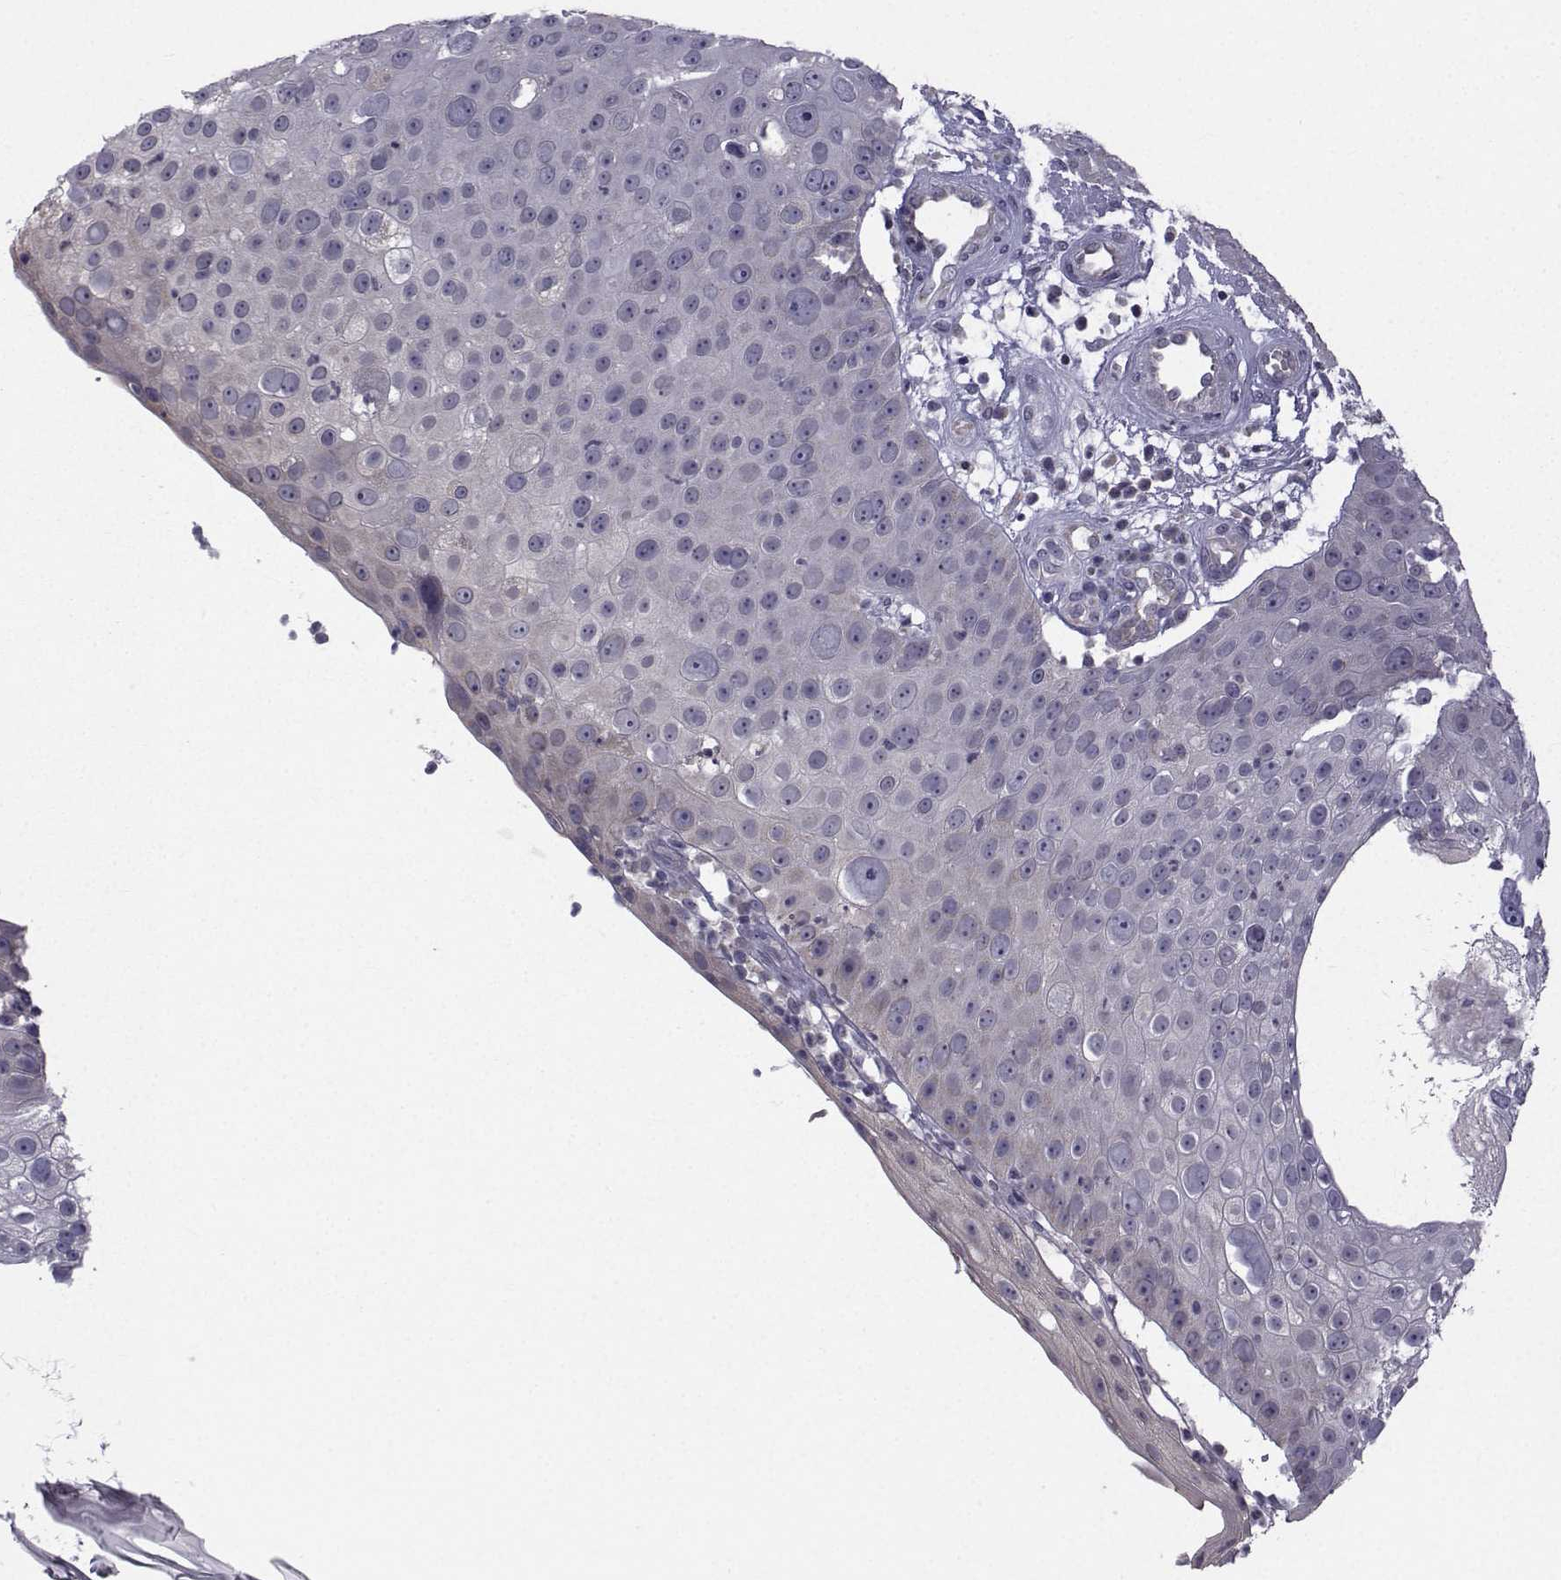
{"staining": {"intensity": "negative", "quantity": "none", "location": "none"}, "tissue": "skin cancer", "cell_type": "Tumor cells", "image_type": "cancer", "snomed": [{"axis": "morphology", "description": "Squamous cell carcinoma, NOS"}, {"axis": "topography", "description": "Skin"}], "caption": "An immunohistochemistry (IHC) micrograph of skin cancer (squamous cell carcinoma) is shown. There is no staining in tumor cells of skin cancer (squamous cell carcinoma).", "gene": "ANGPT1", "patient": {"sex": "male", "age": 71}}